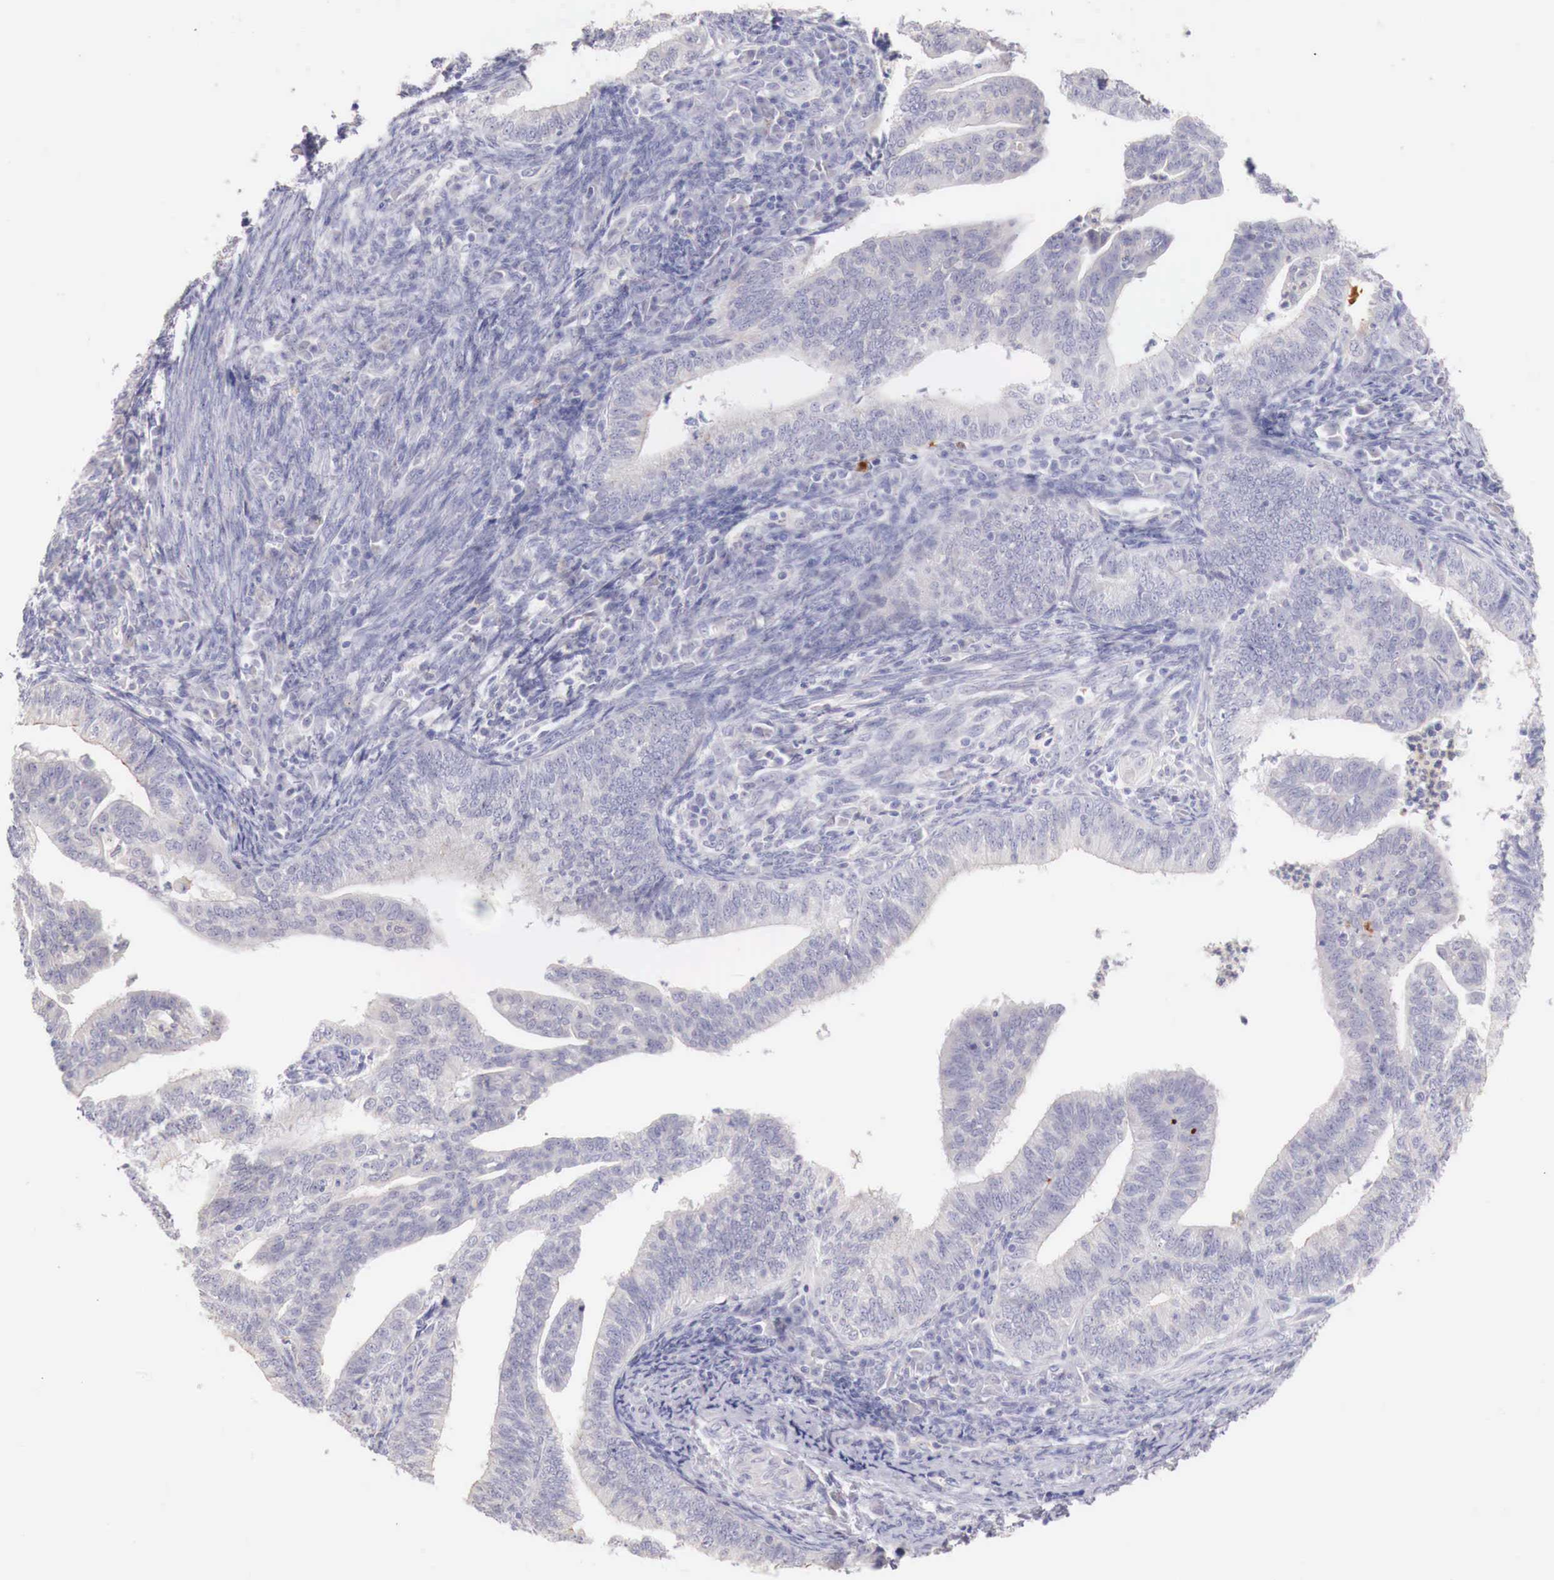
{"staining": {"intensity": "negative", "quantity": "none", "location": "none"}, "tissue": "endometrial cancer", "cell_type": "Tumor cells", "image_type": "cancer", "snomed": [{"axis": "morphology", "description": "Adenocarcinoma, NOS"}, {"axis": "topography", "description": "Endometrium"}], "caption": "Endometrial cancer (adenocarcinoma) was stained to show a protein in brown. There is no significant expression in tumor cells.", "gene": "ITIH6", "patient": {"sex": "female", "age": 66}}